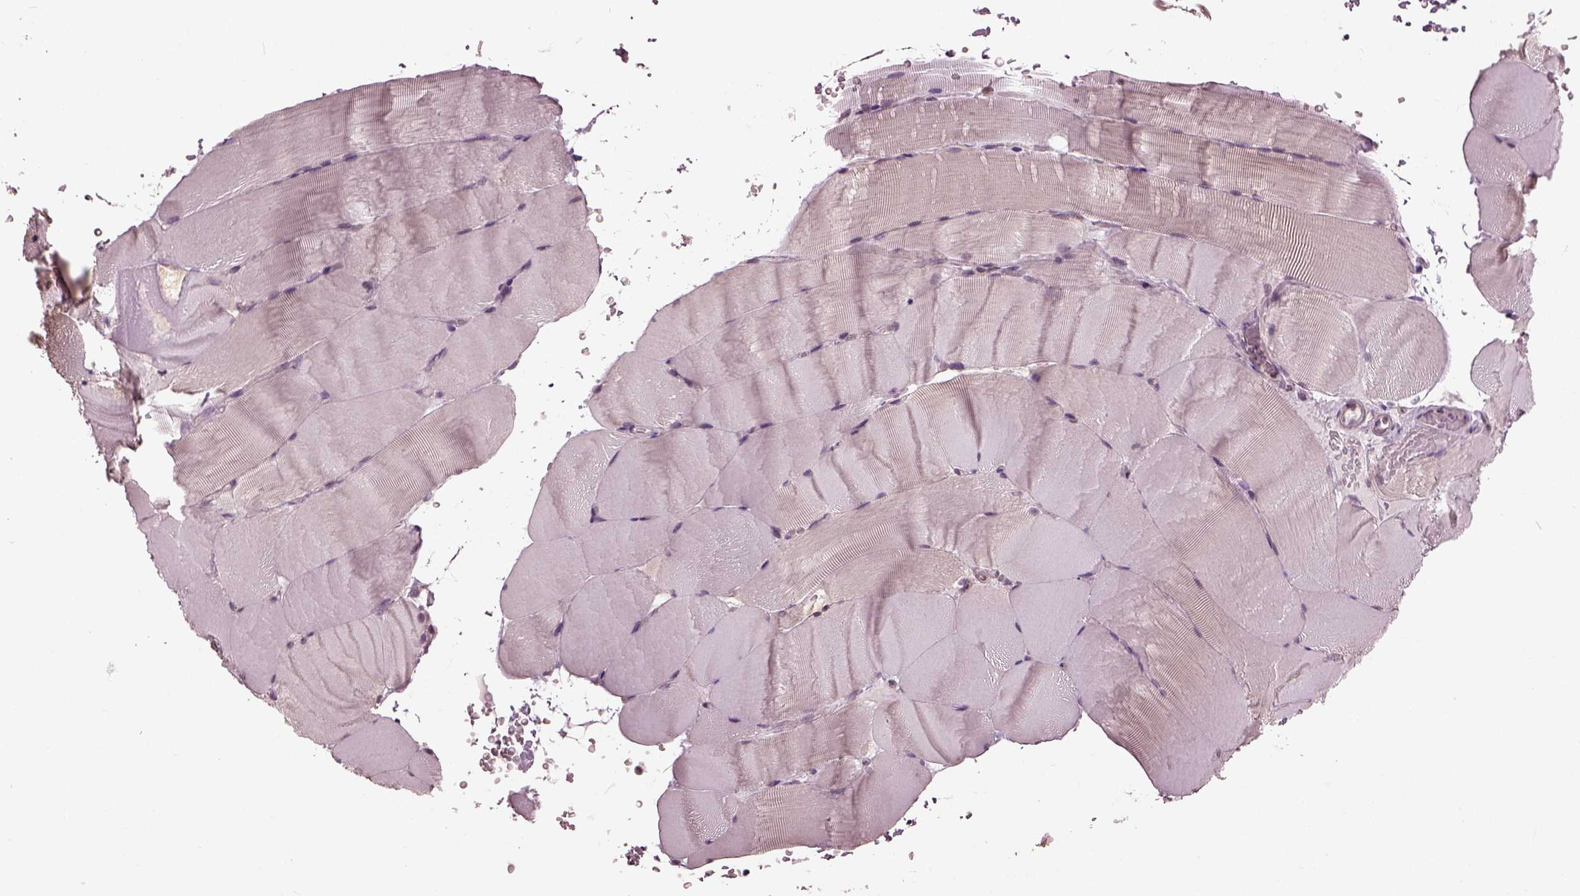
{"staining": {"intensity": "negative", "quantity": "none", "location": "none"}, "tissue": "skeletal muscle", "cell_type": "Myocytes", "image_type": "normal", "snomed": [{"axis": "morphology", "description": "Normal tissue, NOS"}, {"axis": "topography", "description": "Skeletal muscle"}], "caption": "An immunohistochemistry (IHC) micrograph of benign skeletal muscle is shown. There is no staining in myocytes of skeletal muscle.", "gene": "GAL", "patient": {"sex": "female", "age": 37}}